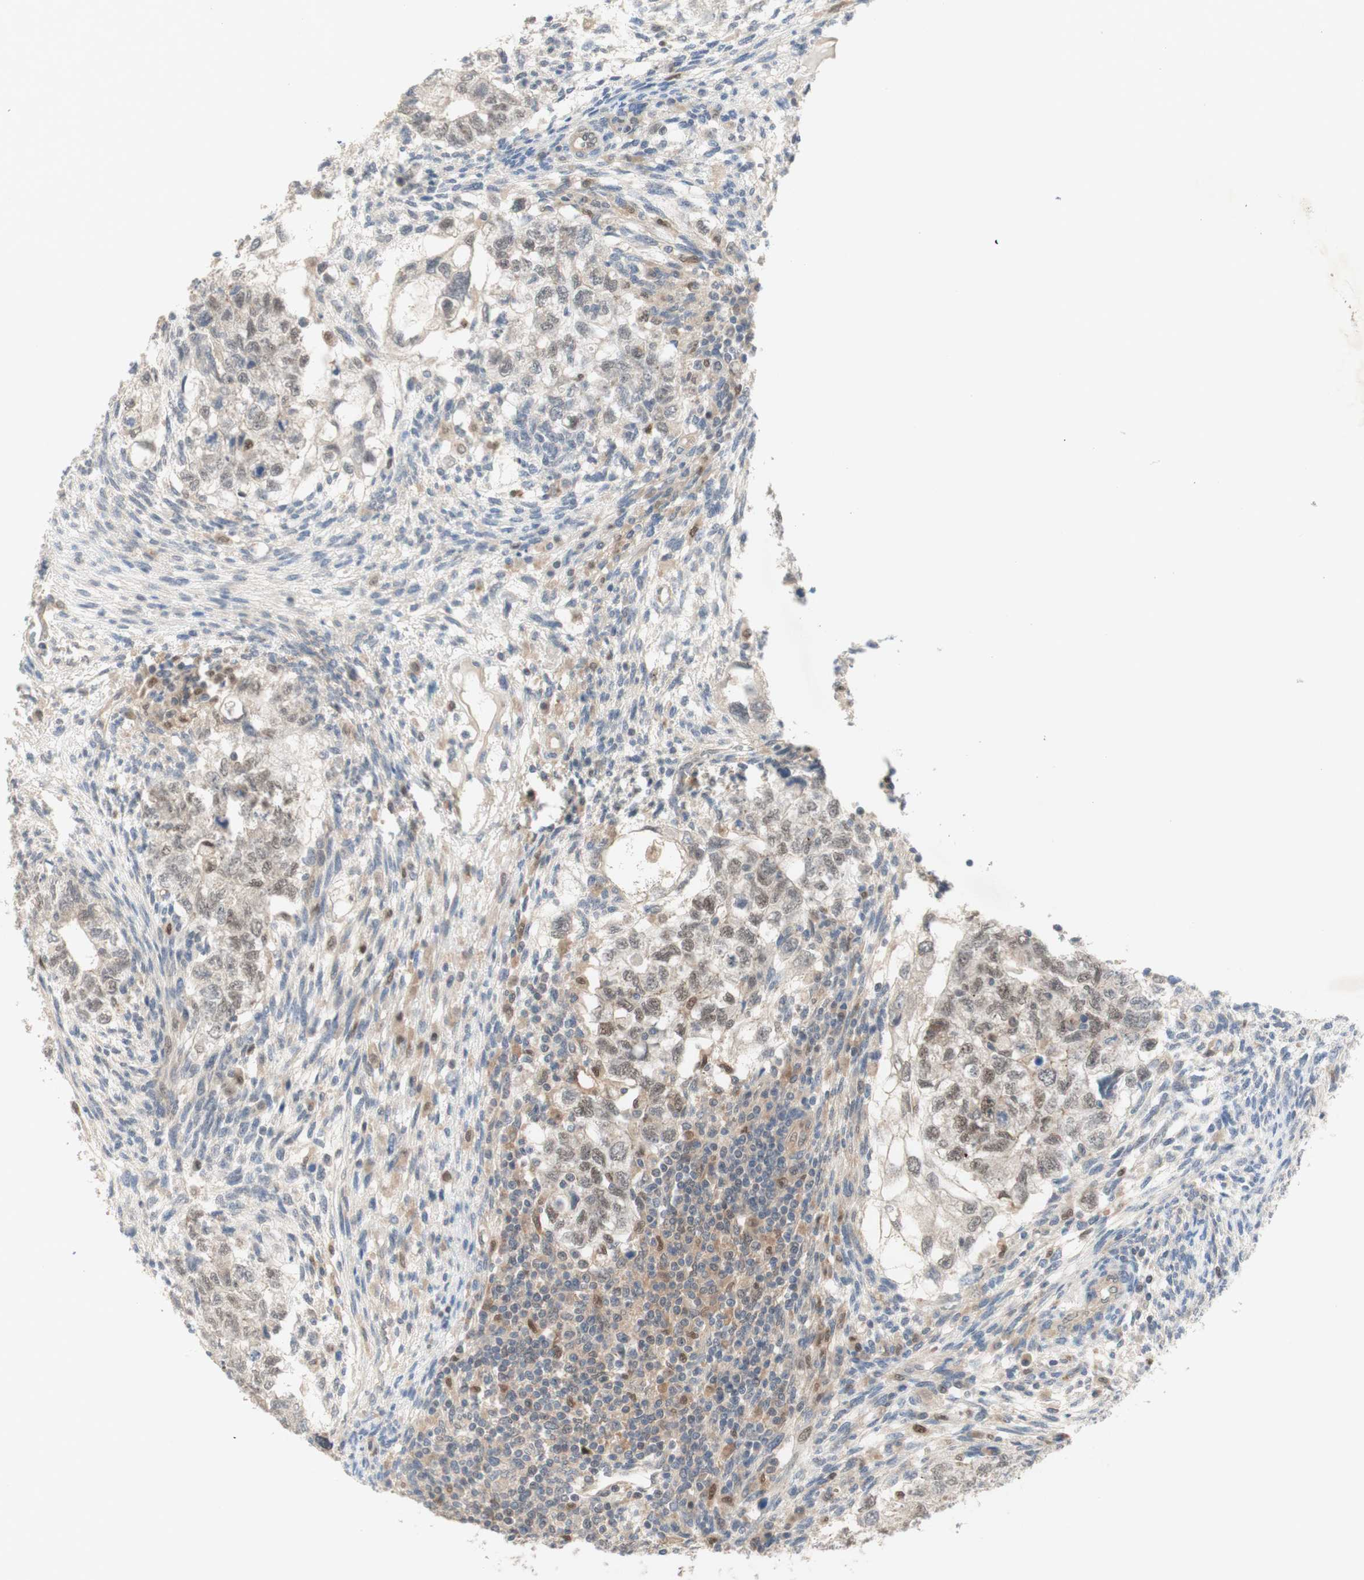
{"staining": {"intensity": "weak", "quantity": ">75%", "location": "nuclear"}, "tissue": "testis cancer", "cell_type": "Tumor cells", "image_type": "cancer", "snomed": [{"axis": "morphology", "description": "Normal tissue, NOS"}, {"axis": "morphology", "description": "Carcinoma, Embryonal, NOS"}, {"axis": "topography", "description": "Testis"}], "caption": "Weak nuclear positivity for a protein is present in about >75% of tumor cells of testis cancer (embryonal carcinoma) using immunohistochemistry (IHC).", "gene": "RFNG", "patient": {"sex": "male", "age": 36}}